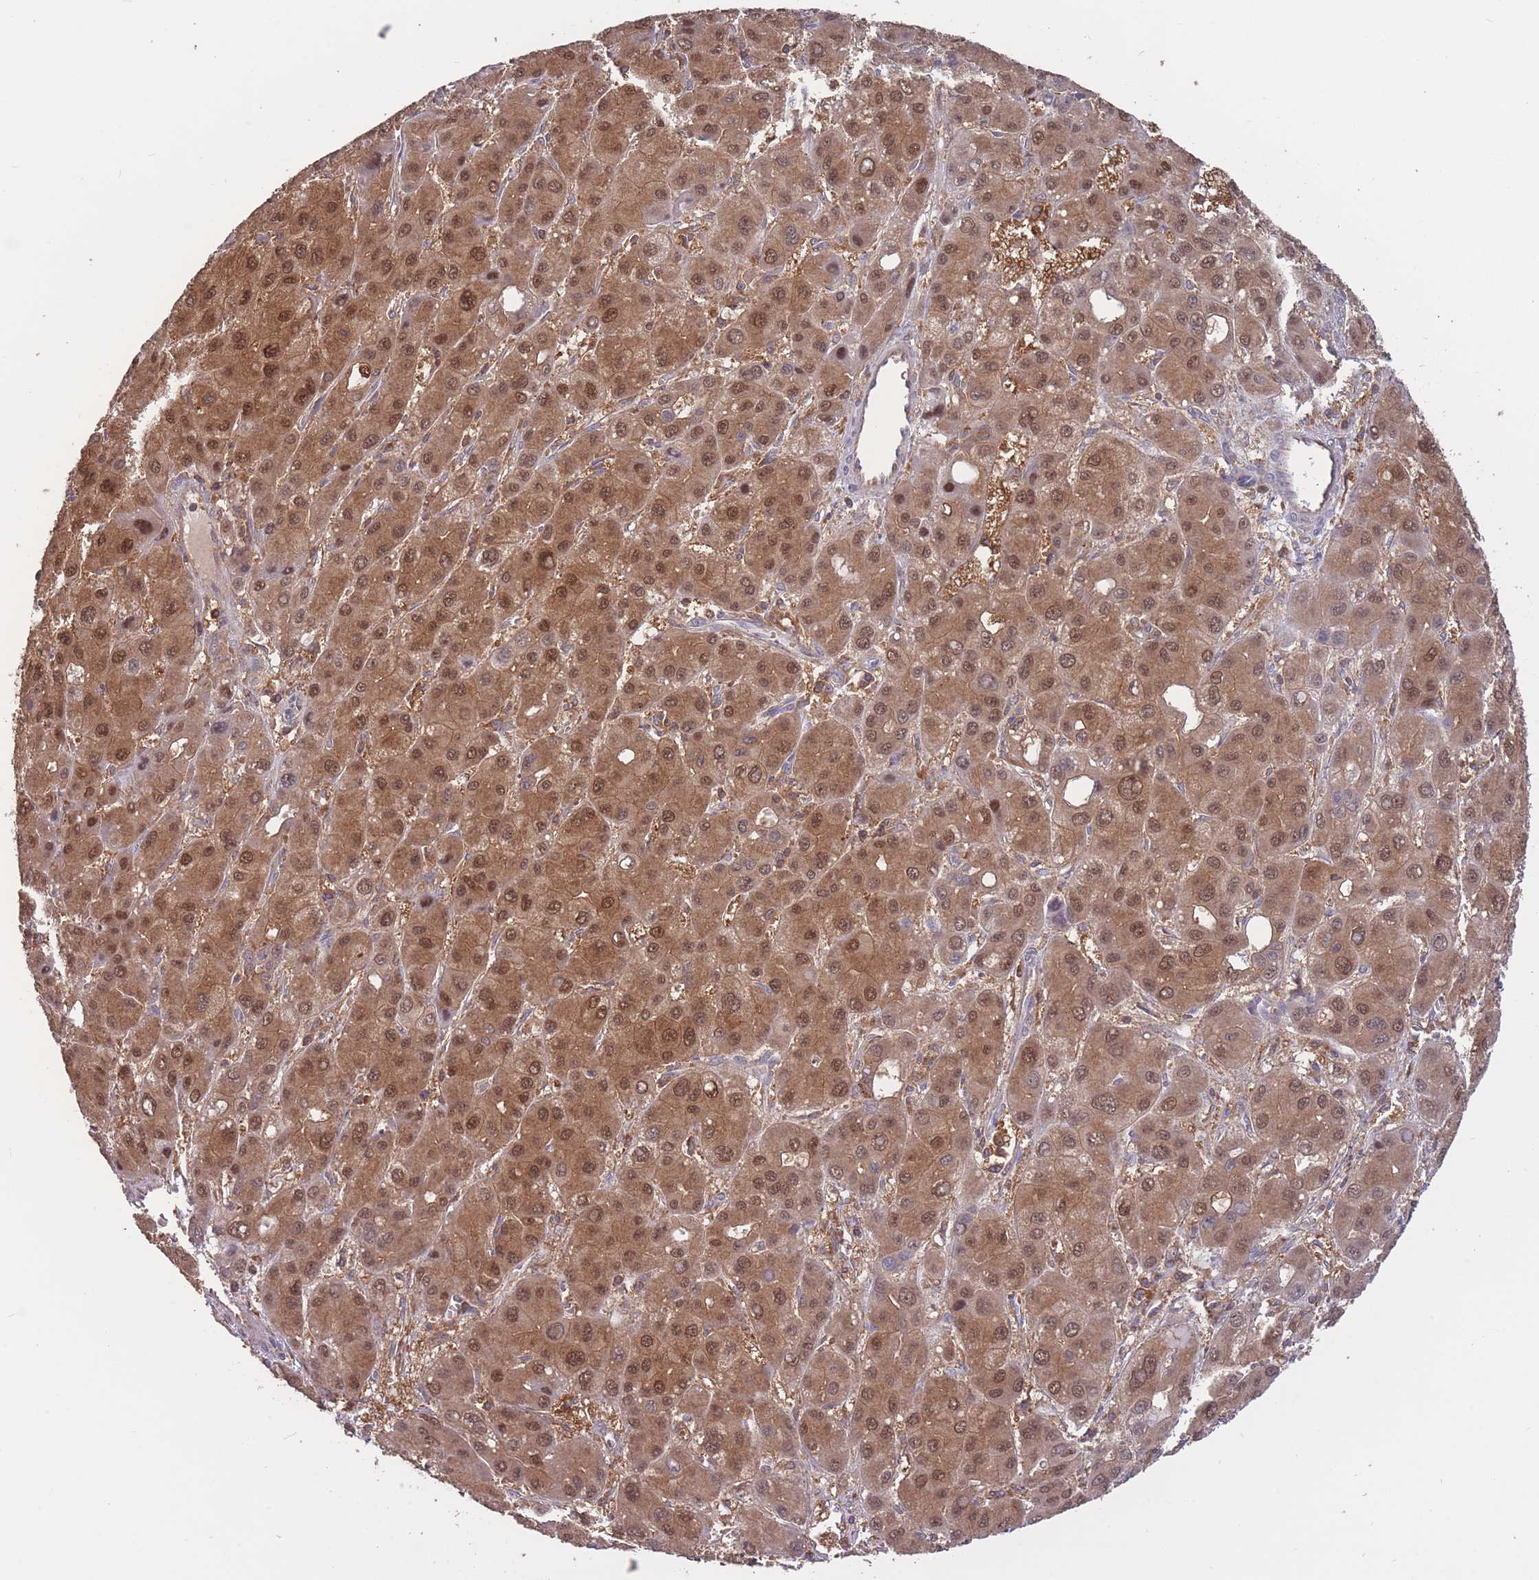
{"staining": {"intensity": "moderate", "quantity": ">75%", "location": "cytoplasmic/membranous,nuclear"}, "tissue": "liver cancer", "cell_type": "Tumor cells", "image_type": "cancer", "snomed": [{"axis": "morphology", "description": "Carcinoma, Hepatocellular, NOS"}, {"axis": "topography", "description": "Liver"}], "caption": "IHC photomicrograph of hepatocellular carcinoma (liver) stained for a protein (brown), which reveals medium levels of moderate cytoplasmic/membranous and nuclear staining in approximately >75% of tumor cells.", "gene": "GMIP", "patient": {"sex": "male", "age": 55}}